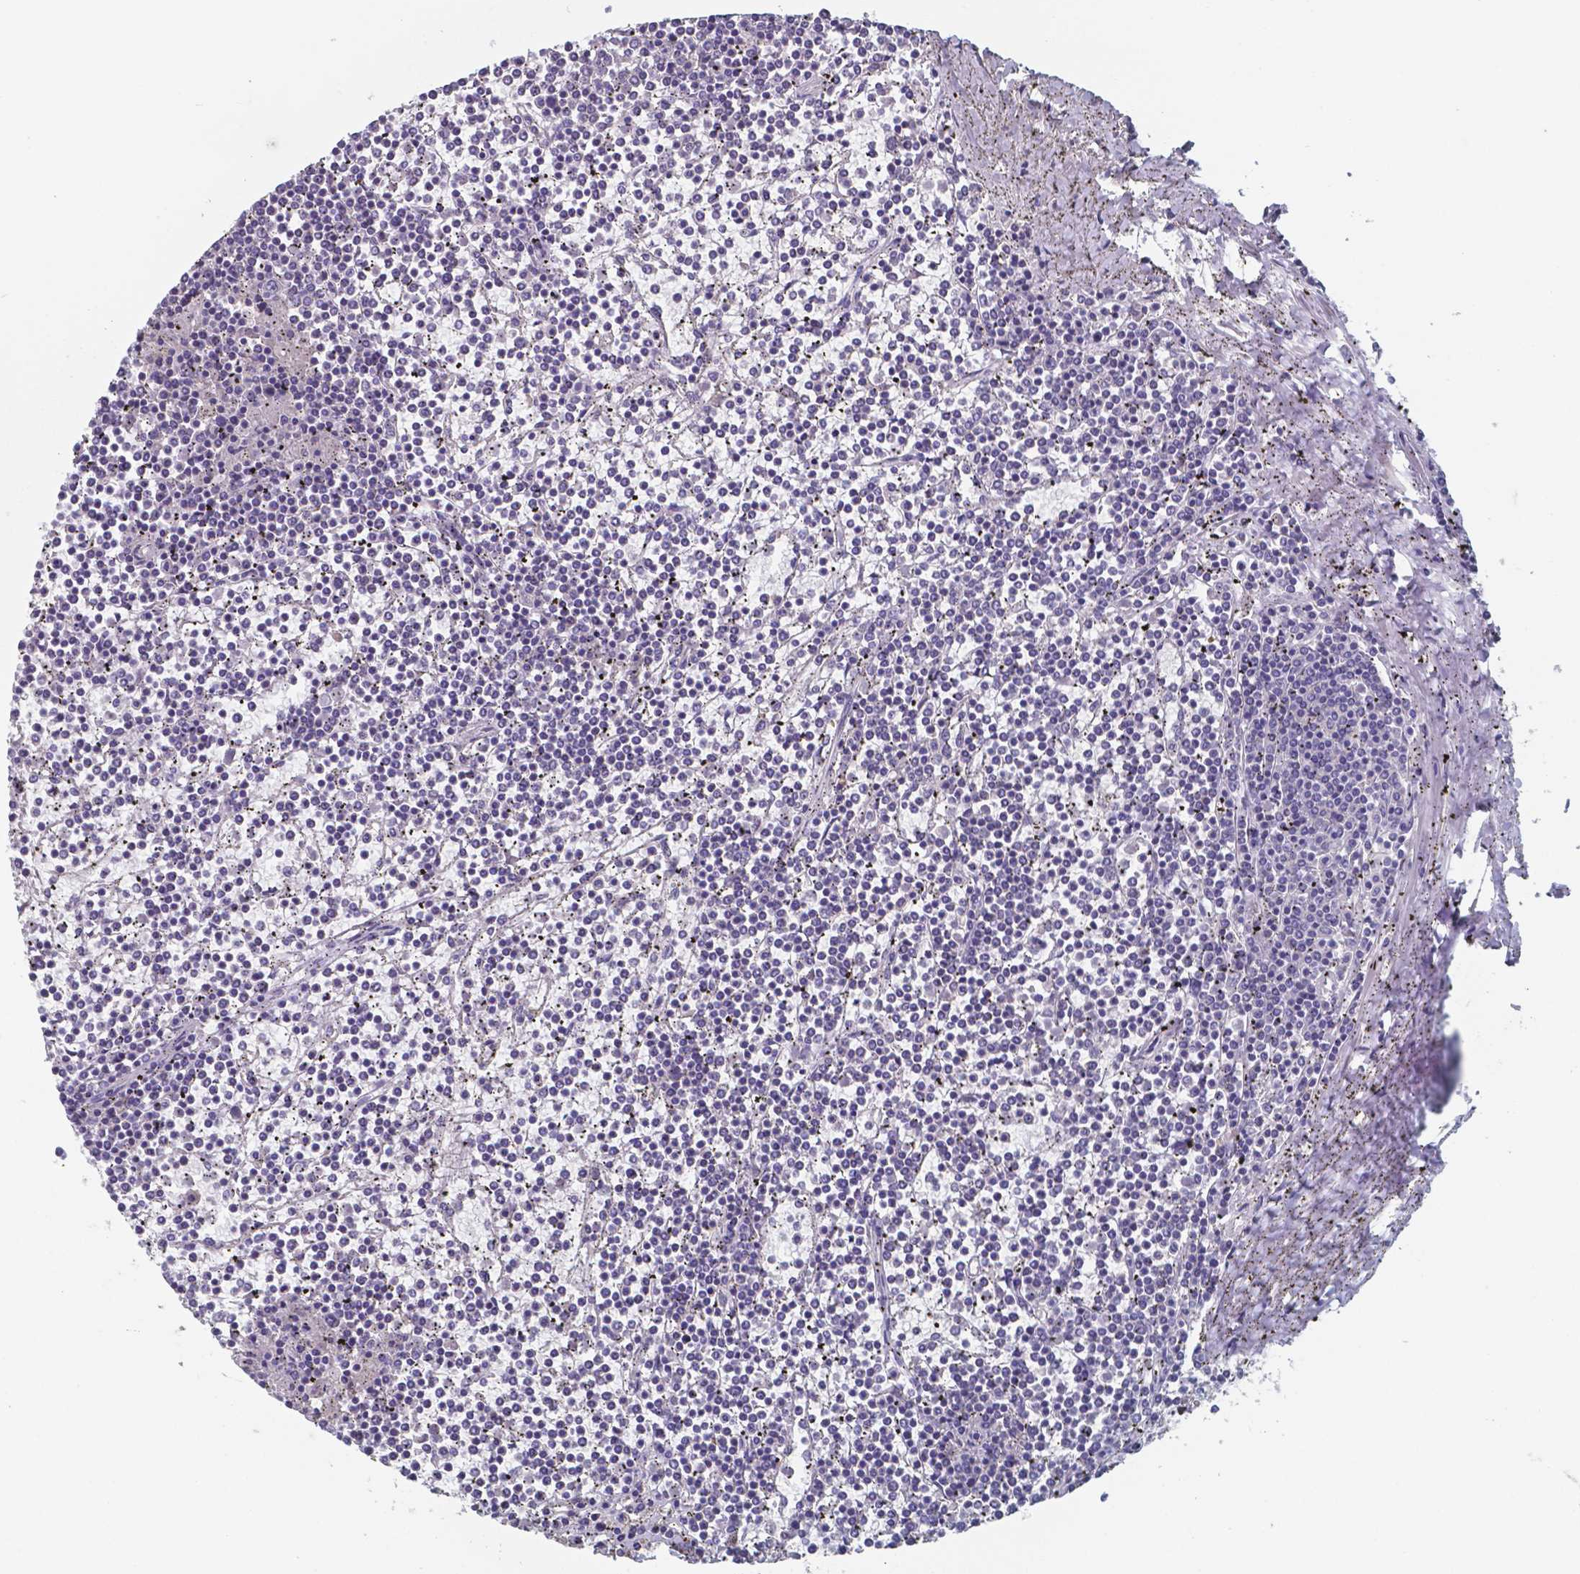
{"staining": {"intensity": "negative", "quantity": "none", "location": "none"}, "tissue": "lymphoma", "cell_type": "Tumor cells", "image_type": "cancer", "snomed": [{"axis": "morphology", "description": "Malignant lymphoma, non-Hodgkin's type, Low grade"}, {"axis": "topography", "description": "Spleen"}], "caption": "This is a photomicrograph of IHC staining of lymphoma, which shows no staining in tumor cells.", "gene": "FOXJ1", "patient": {"sex": "female", "age": 19}}